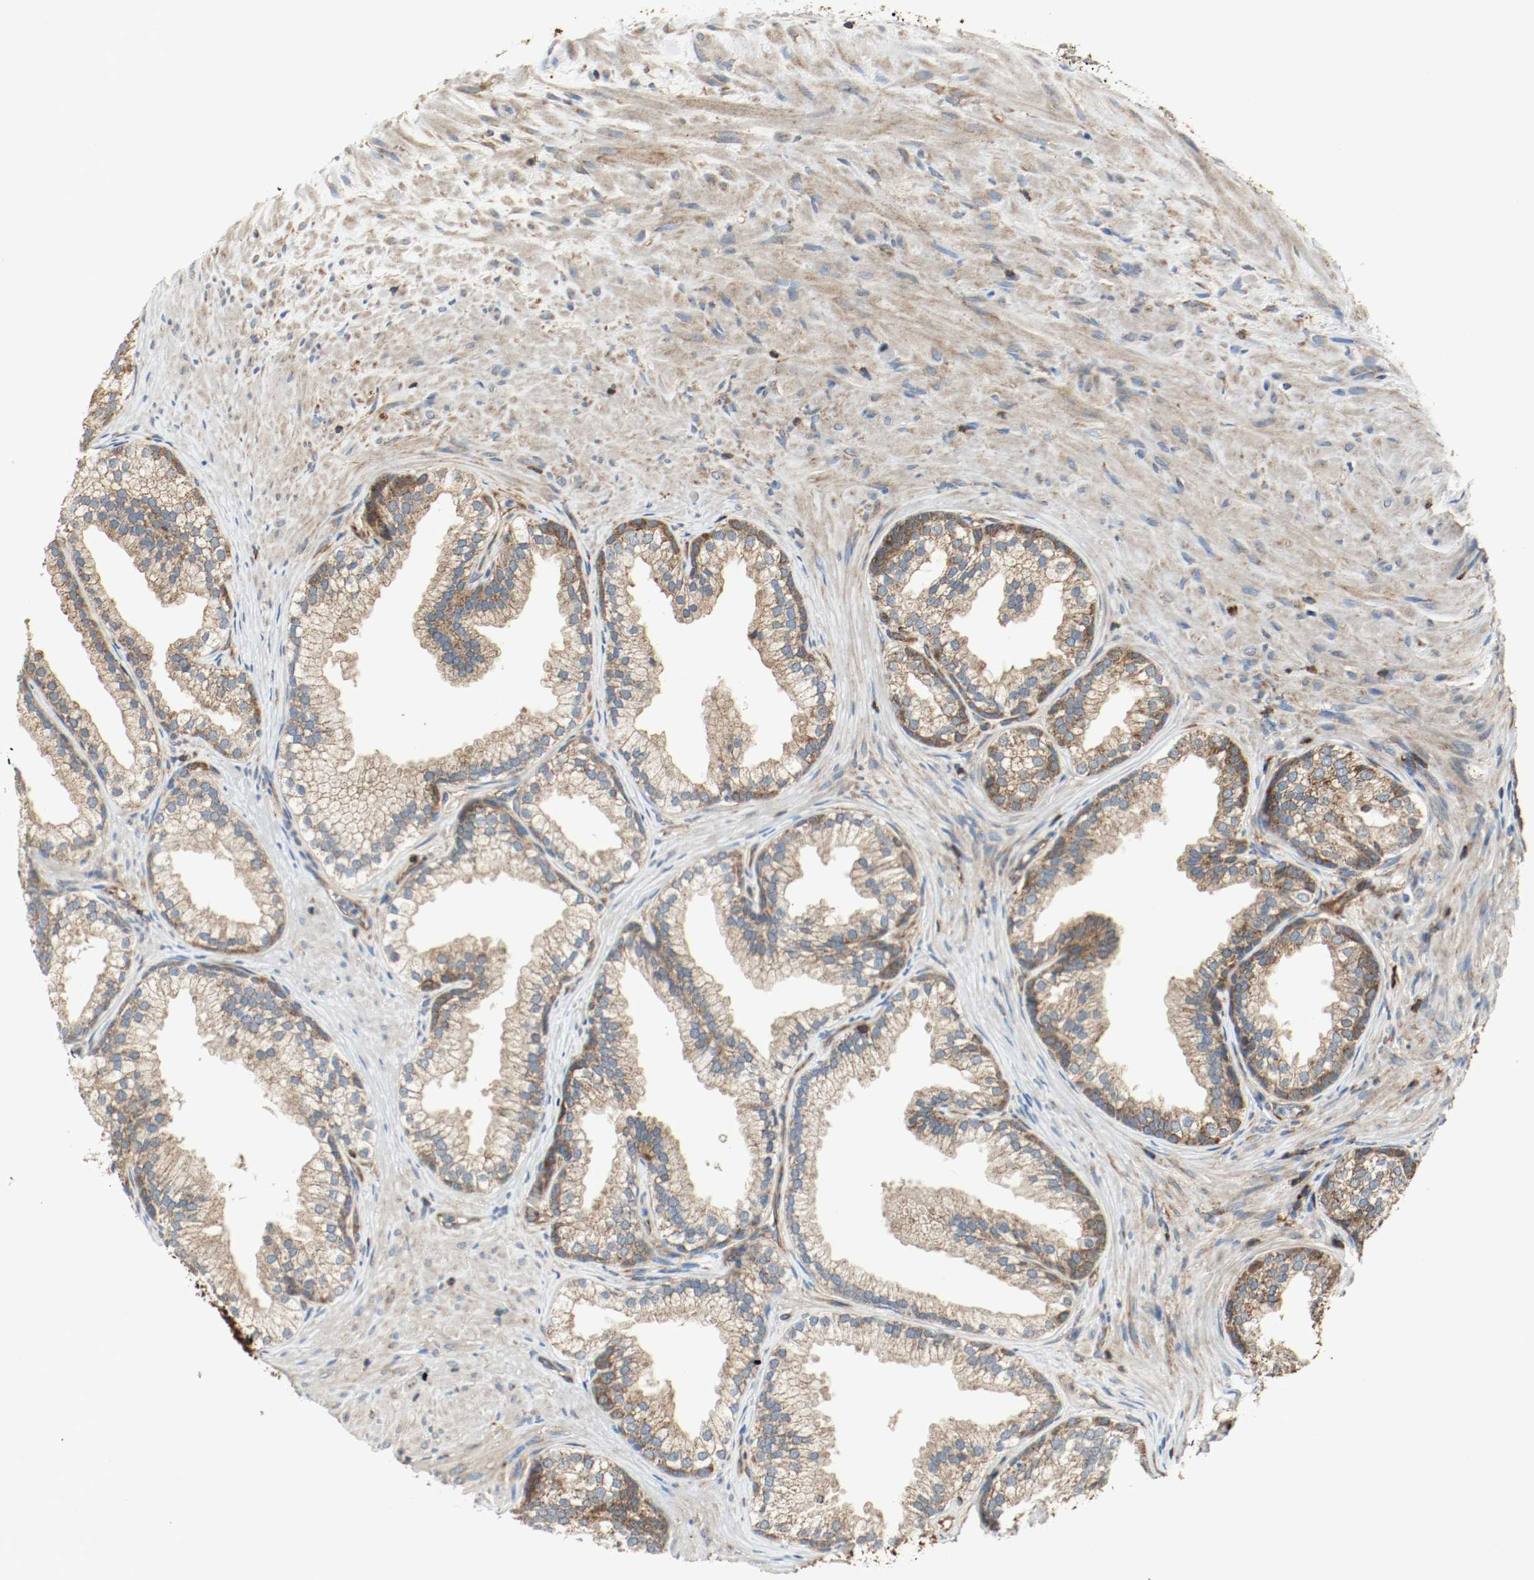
{"staining": {"intensity": "moderate", "quantity": ">75%", "location": "cytoplasmic/membranous"}, "tissue": "prostate", "cell_type": "Glandular cells", "image_type": "normal", "snomed": [{"axis": "morphology", "description": "Normal tissue, NOS"}, {"axis": "topography", "description": "Prostate"}], "caption": "IHC image of benign prostate: prostate stained using immunohistochemistry shows medium levels of moderate protein expression localized specifically in the cytoplasmic/membranous of glandular cells, appearing as a cytoplasmic/membranous brown color.", "gene": "PLCG1", "patient": {"sex": "male", "age": 76}}